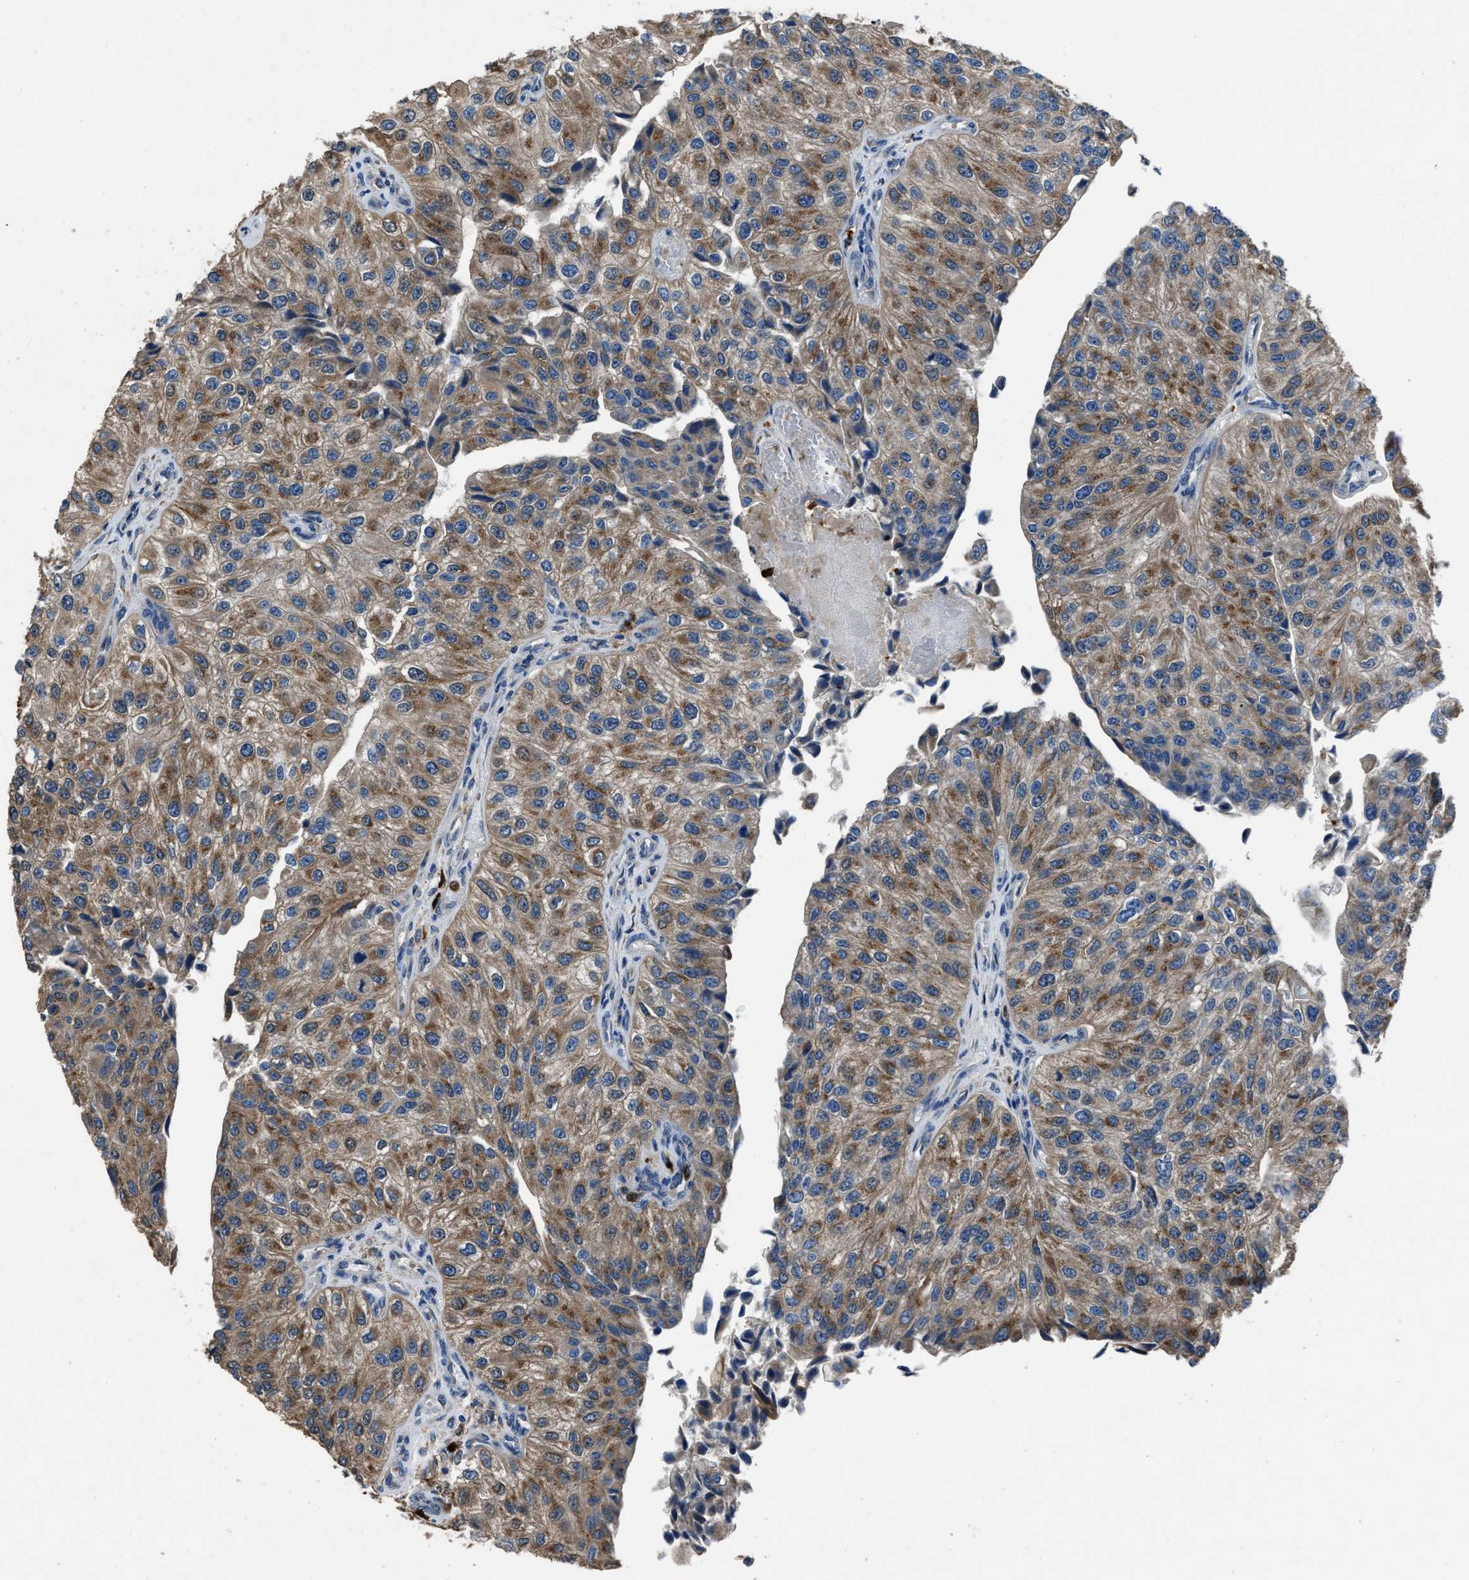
{"staining": {"intensity": "moderate", "quantity": ">75%", "location": "cytoplasmic/membranous"}, "tissue": "urothelial cancer", "cell_type": "Tumor cells", "image_type": "cancer", "snomed": [{"axis": "morphology", "description": "Urothelial carcinoma, High grade"}, {"axis": "topography", "description": "Kidney"}, {"axis": "topography", "description": "Urinary bladder"}], "caption": "This is a histology image of immunohistochemistry staining of high-grade urothelial carcinoma, which shows moderate expression in the cytoplasmic/membranous of tumor cells.", "gene": "ANGPT1", "patient": {"sex": "male", "age": 77}}